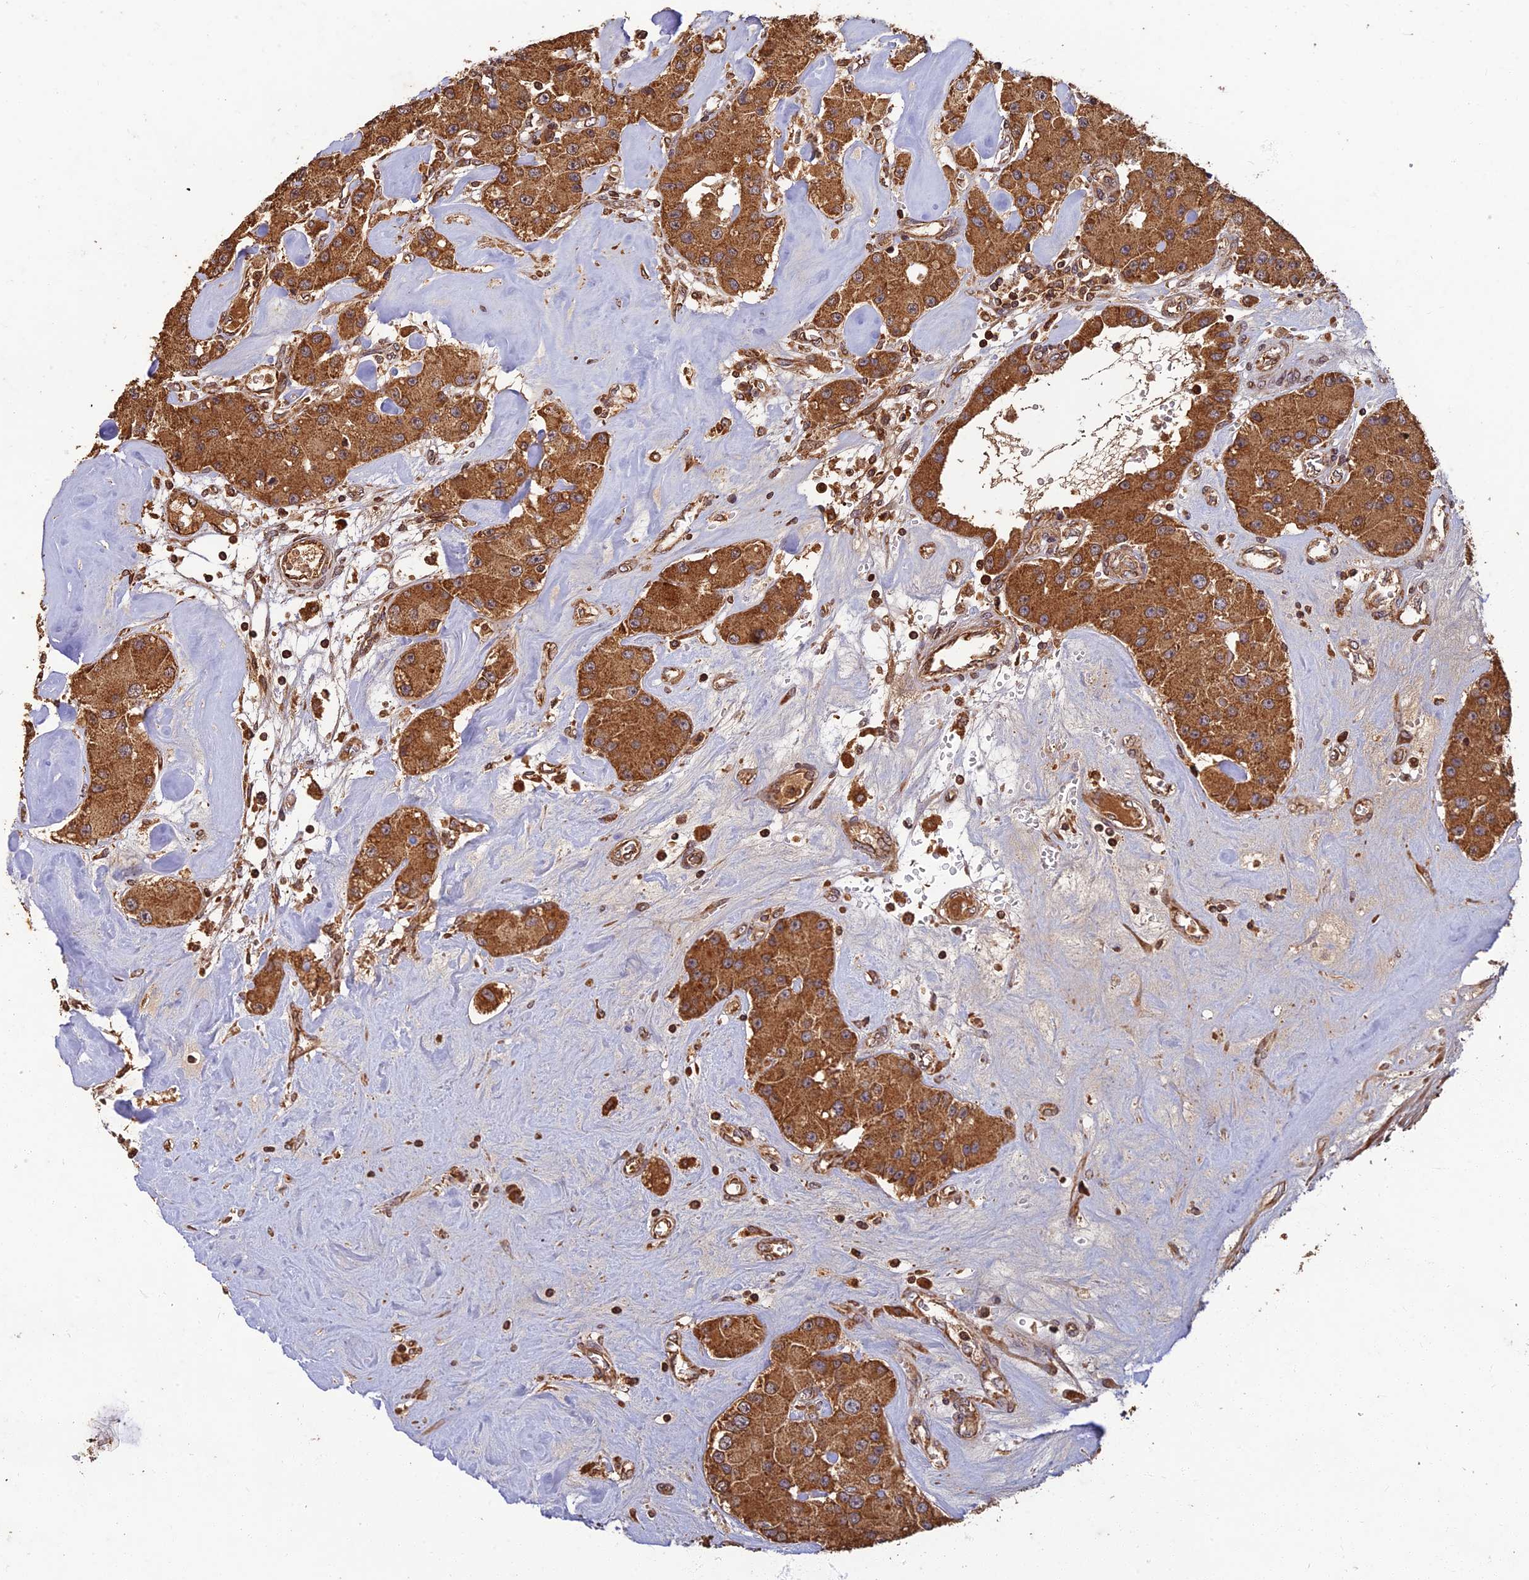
{"staining": {"intensity": "strong", "quantity": ">75%", "location": "cytoplasmic/membranous"}, "tissue": "carcinoid", "cell_type": "Tumor cells", "image_type": "cancer", "snomed": [{"axis": "morphology", "description": "Carcinoid, malignant, NOS"}, {"axis": "topography", "description": "Pancreas"}], "caption": "Tumor cells exhibit high levels of strong cytoplasmic/membranous expression in about >75% of cells in malignant carcinoid. The protein is stained brown, and the nuclei are stained in blue (DAB IHC with brightfield microscopy, high magnification).", "gene": "CORO1C", "patient": {"sex": "male", "age": 41}}